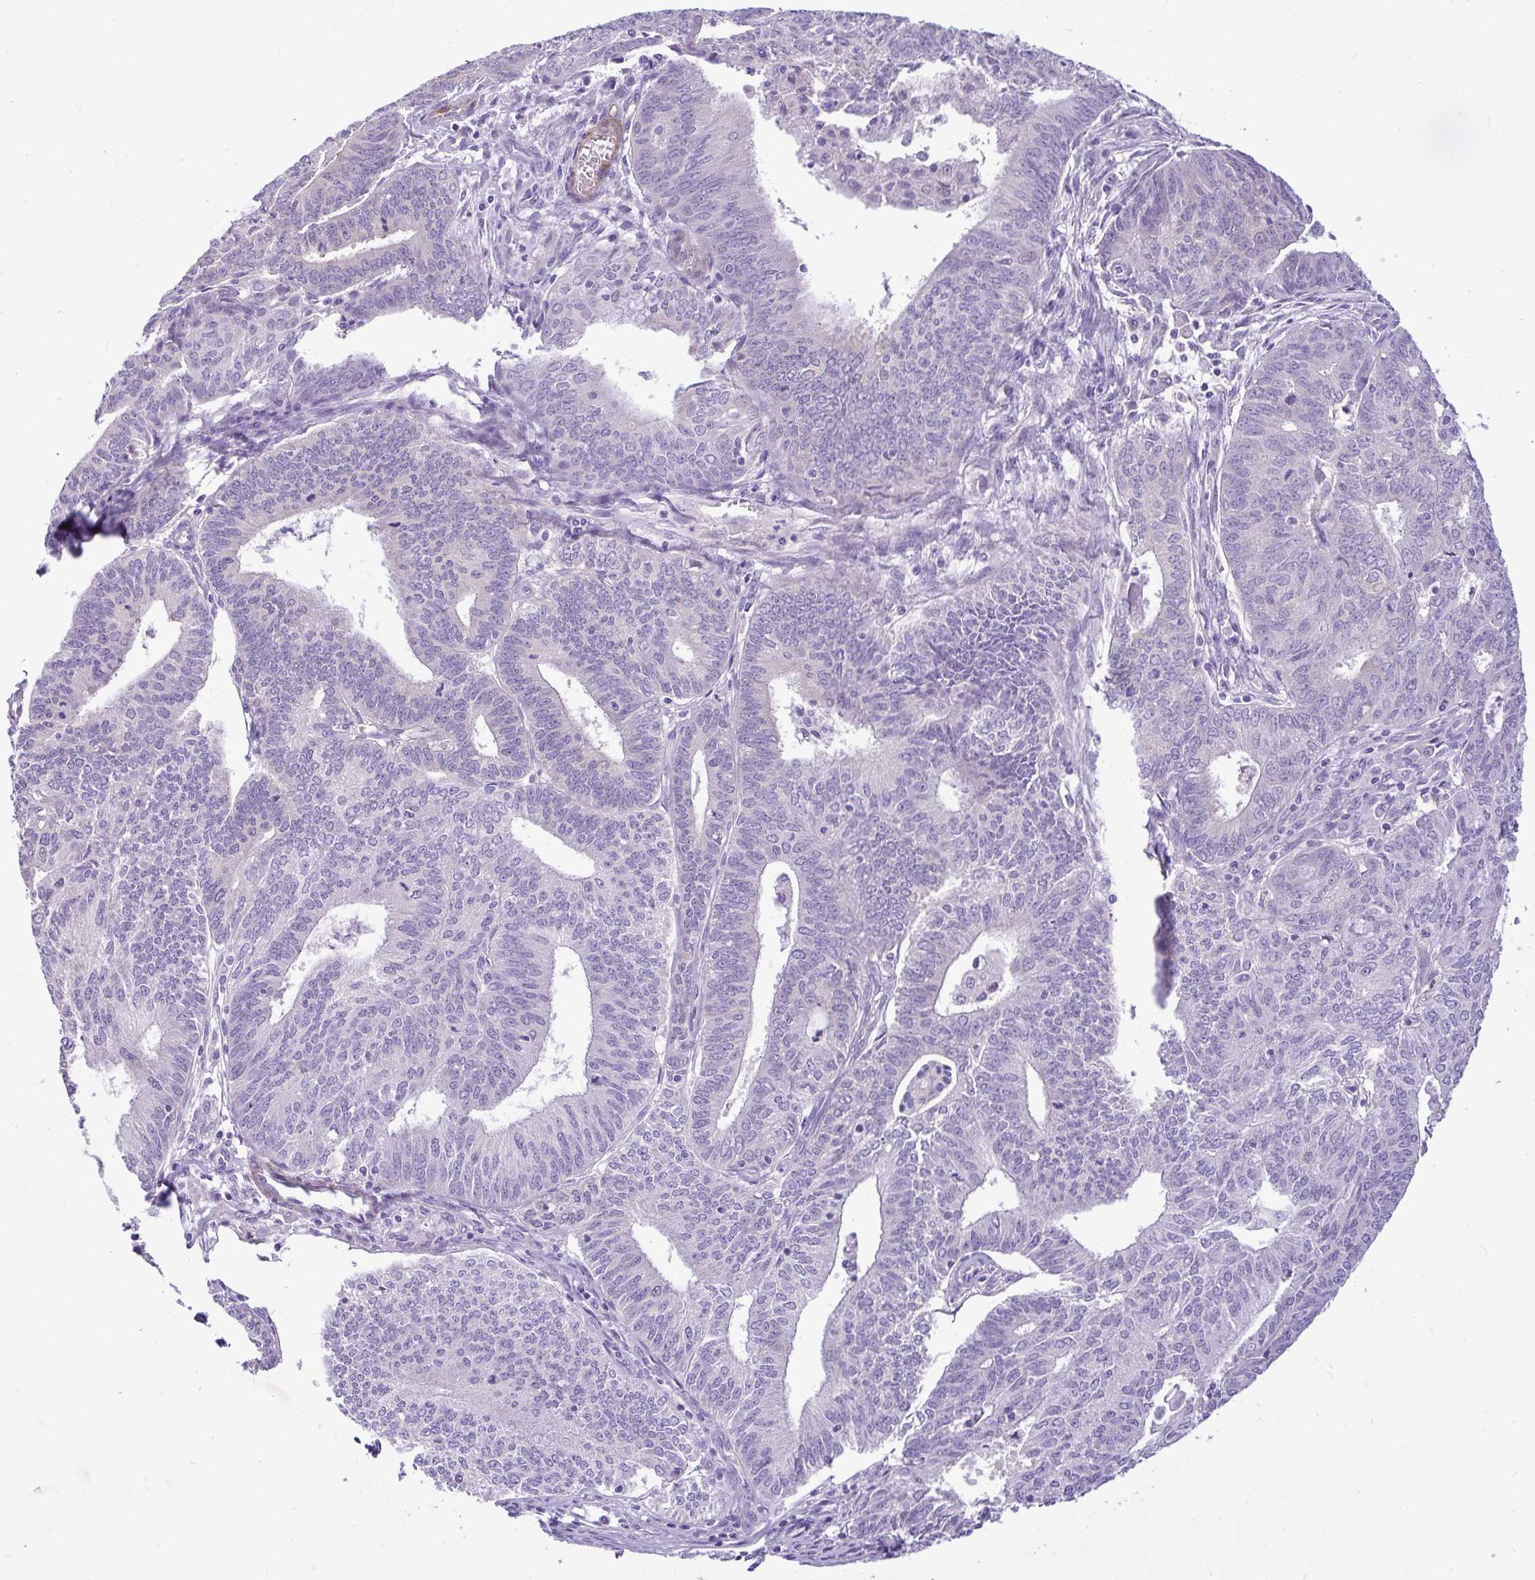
{"staining": {"intensity": "negative", "quantity": "none", "location": "none"}, "tissue": "endometrial cancer", "cell_type": "Tumor cells", "image_type": "cancer", "snomed": [{"axis": "morphology", "description": "Adenocarcinoma, NOS"}, {"axis": "topography", "description": "Endometrium"}], "caption": "Immunohistochemistry image of endometrial cancer stained for a protein (brown), which shows no expression in tumor cells.", "gene": "MOCS1", "patient": {"sex": "female", "age": 61}}